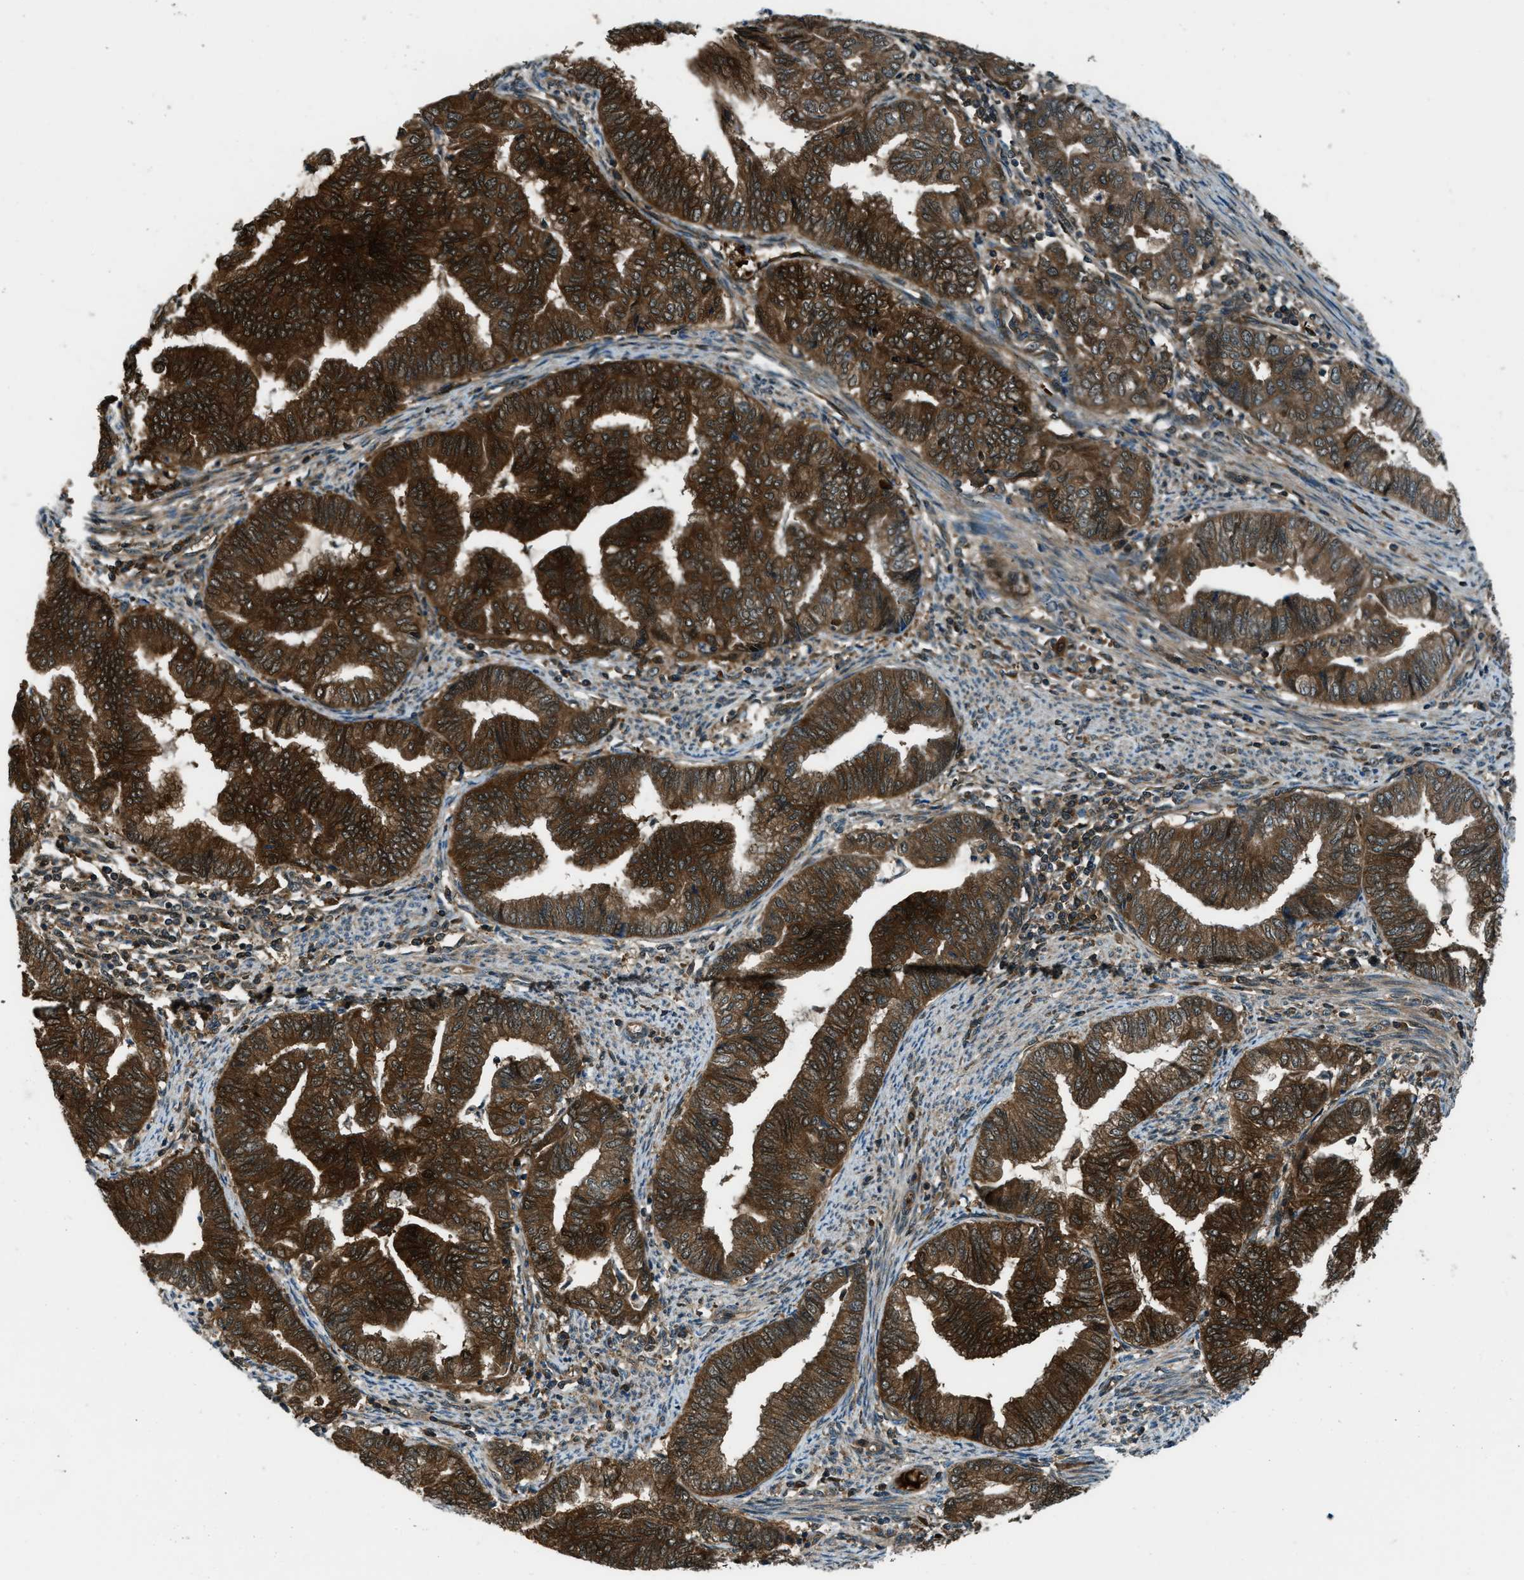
{"staining": {"intensity": "strong", "quantity": ">75%", "location": "cytoplasmic/membranous"}, "tissue": "endometrial cancer", "cell_type": "Tumor cells", "image_type": "cancer", "snomed": [{"axis": "morphology", "description": "Adenocarcinoma, NOS"}, {"axis": "topography", "description": "Endometrium"}], "caption": "Adenocarcinoma (endometrial) stained for a protein demonstrates strong cytoplasmic/membranous positivity in tumor cells.", "gene": "HEBP2", "patient": {"sex": "female", "age": 79}}